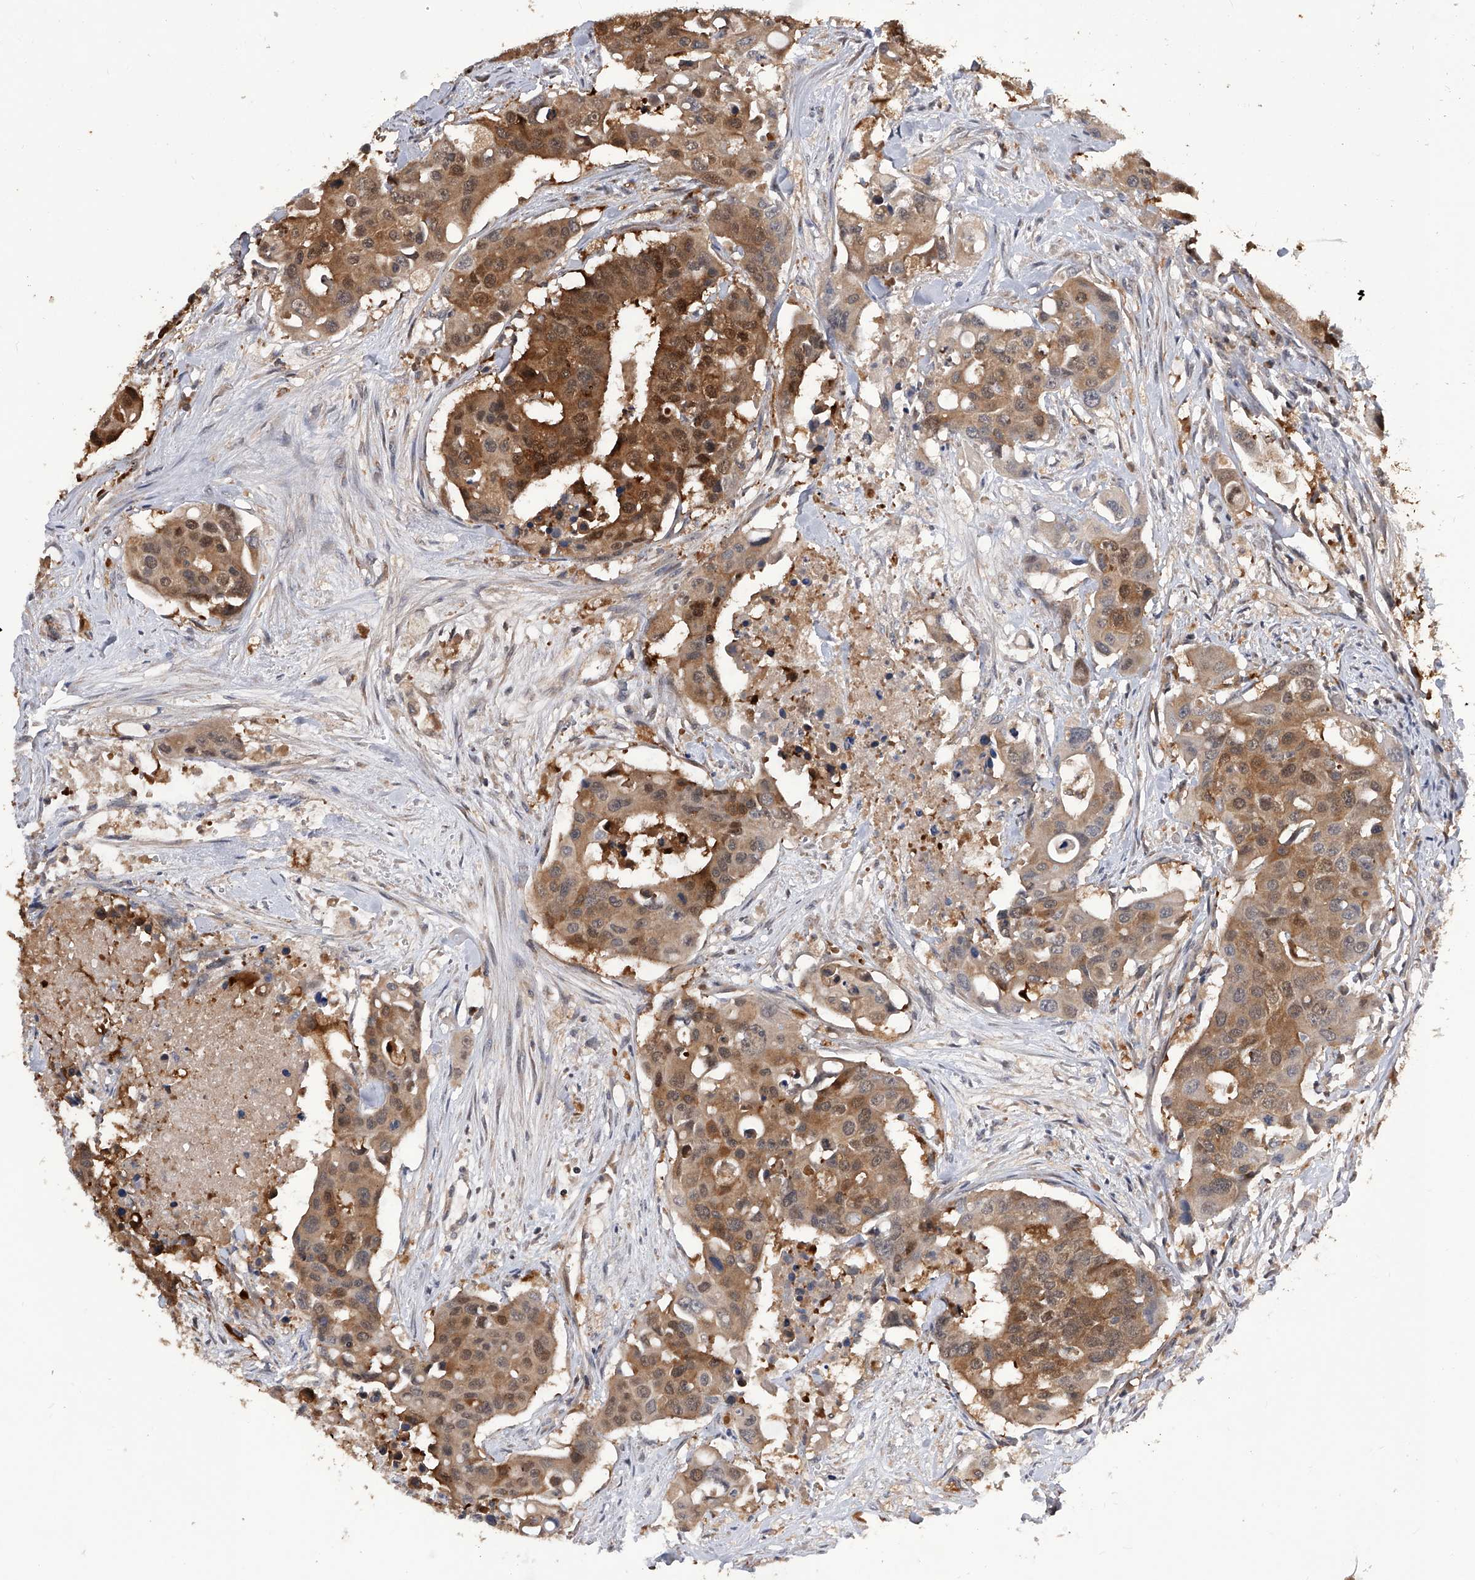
{"staining": {"intensity": "moderate", "quantity": ">75%", "location": "cytoplasmic/membranous"}, "tissue": "colorectal cancer", "cell_type": "Tumor cells", "image_type": "cancer", "snomed": [{"axis": "morphology", "description": "Adenocarcinoma, NOS"}, {"axis": "topography", "description": "Colon"}], "caption": "This histopathology image reveals colorectal cancer (adenocarcinoma) stained with immunohistochemistry to label a protein in brown. The cytoplasmic/membranous of tumor cells show moderate positivity for the protein. Nuclei are counter-stained blue.", "gene": "GMDS", "patient": {"sex": "male", "age": 77}}